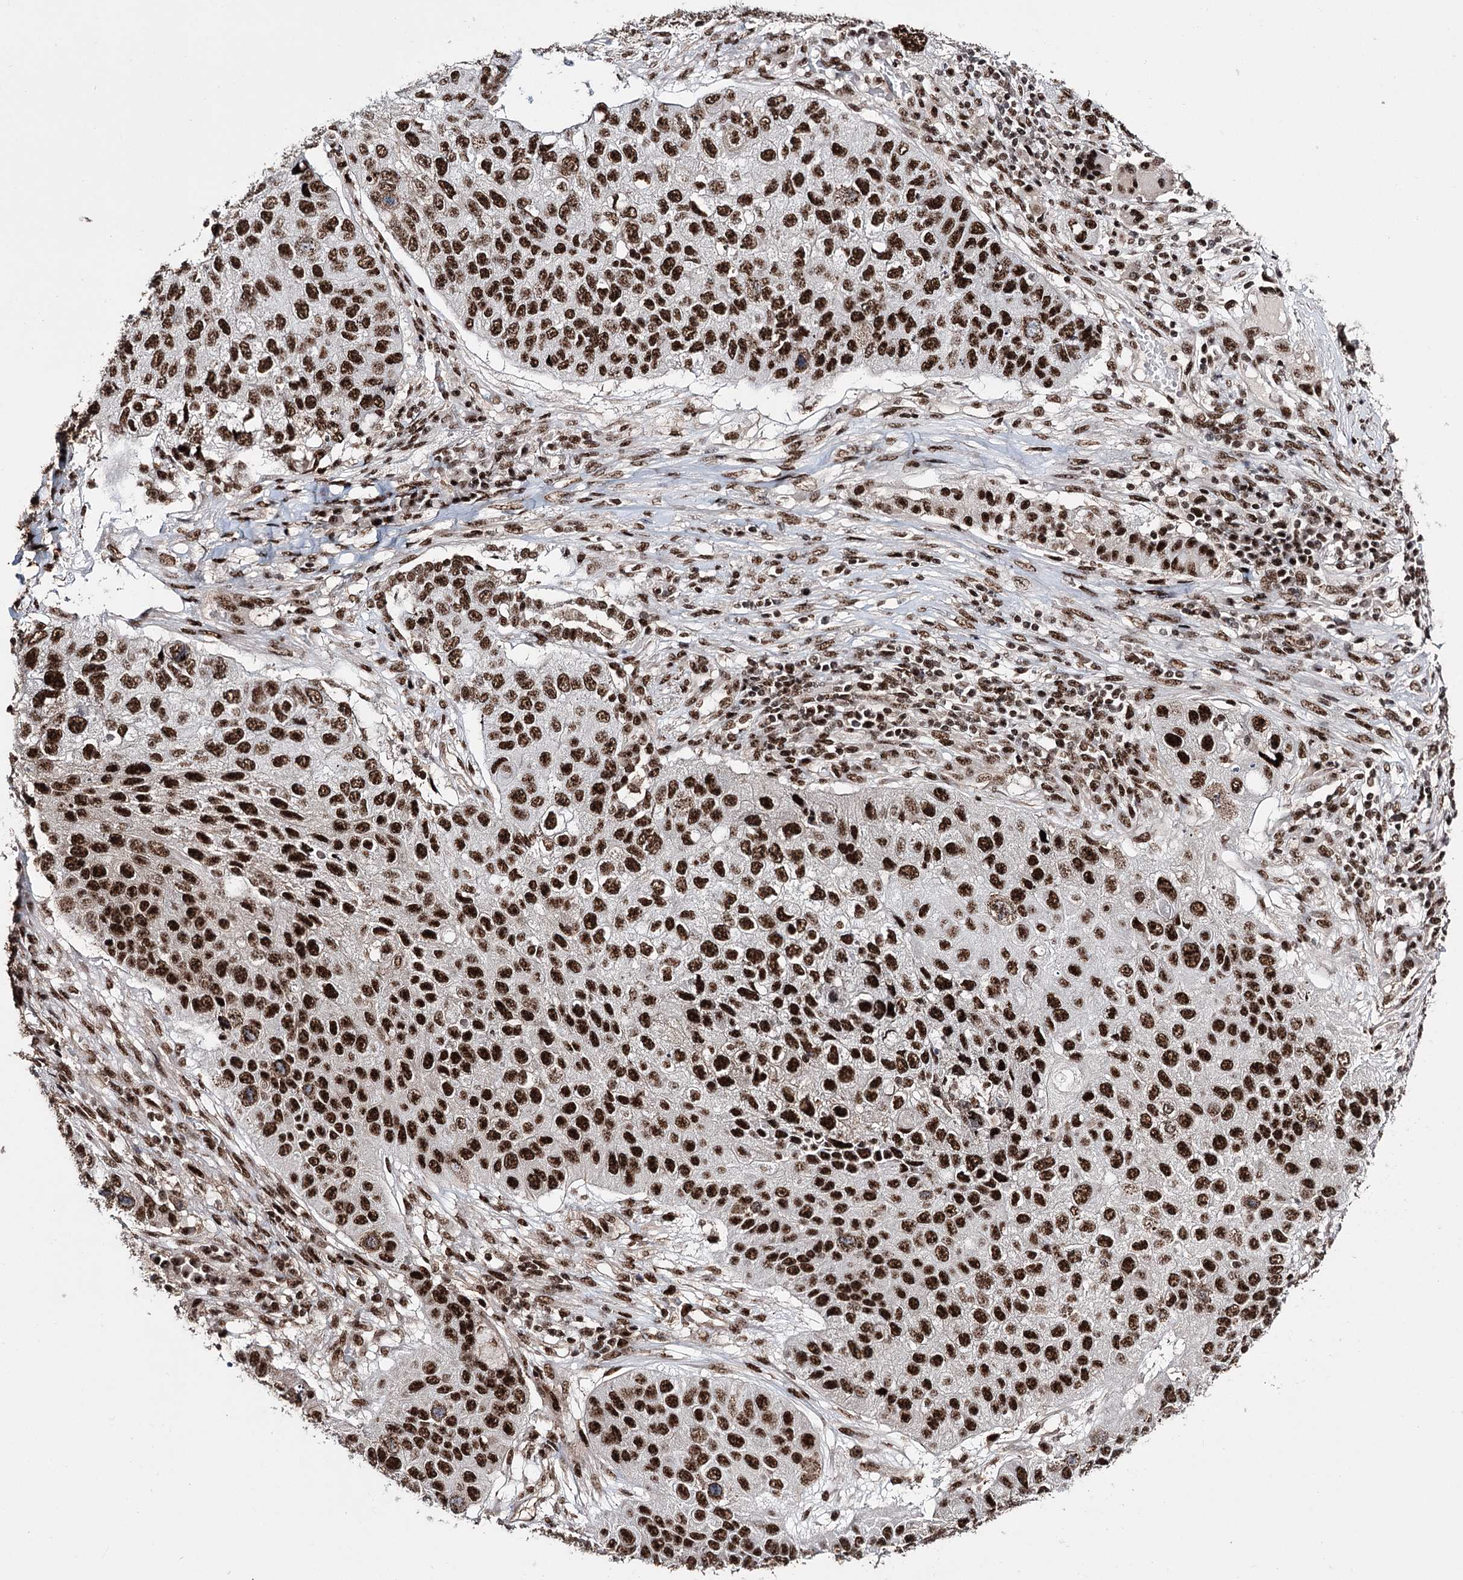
{"staining": {"intensity": "strong", "quantity": ">75%", "location": "nuclear"}, "tissue": "lung cancer", "cell_type": "Tumor cells", "image_type": "cancer", "snomed": [{"axis": "morphology", "description": "Squamous cell carcinoma, NOS"}, {"axis": "topography", "description": "Lung"}], "caption": "Brown immunohistochemical staining in human lung squamous cell carcinoma reveals strong nuclear staining in about >75% of tumor cells.", "gene": "PRPF40A", "patient": {"sex": "male", "age": 61}}